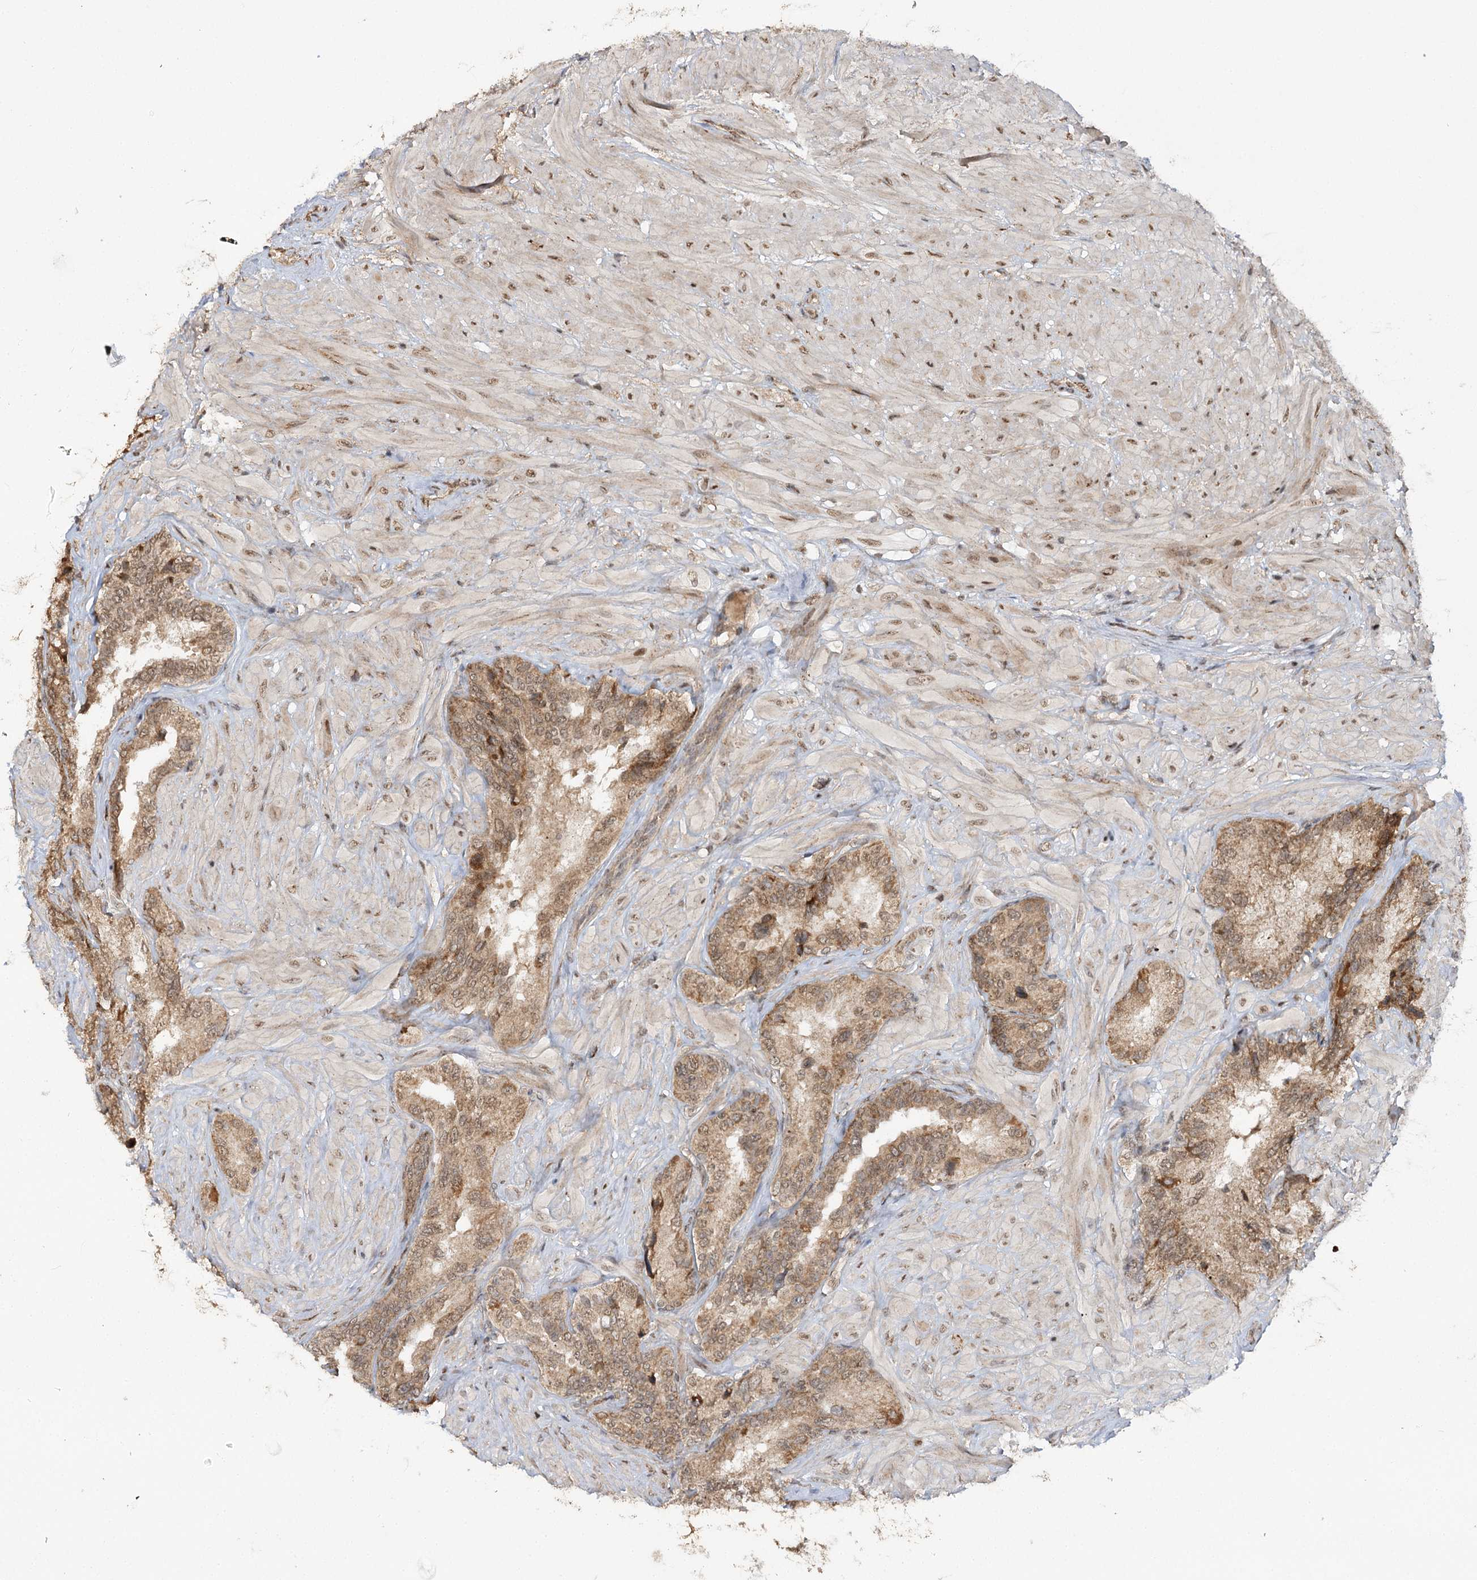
{"staining": {"intensity": "moderate", "quantity": ">75%", "location": "cytoplasmic/membranous"}, "tissue": "seminal vesicle", "cell_type": "Glandular cells", "image_type": "normal", "snomed": [{"axis": "morphology", "description": "Normal tissue, NOS"}, {"axis": "topography", "description": "Seminal veicle"}, {"axis": "topography", "description": "Peripheral nerve tissue"}], "caption": "Immunohistochemical staining of unremarkable human seminal vesicle reveals moderate cytoplasmic/membranous protein expression in approximately >75% of glandular cells. Nuclei are stained in blue.", "gene": "ZNRF3", "patient": {"sex": "male", "age": 67}}